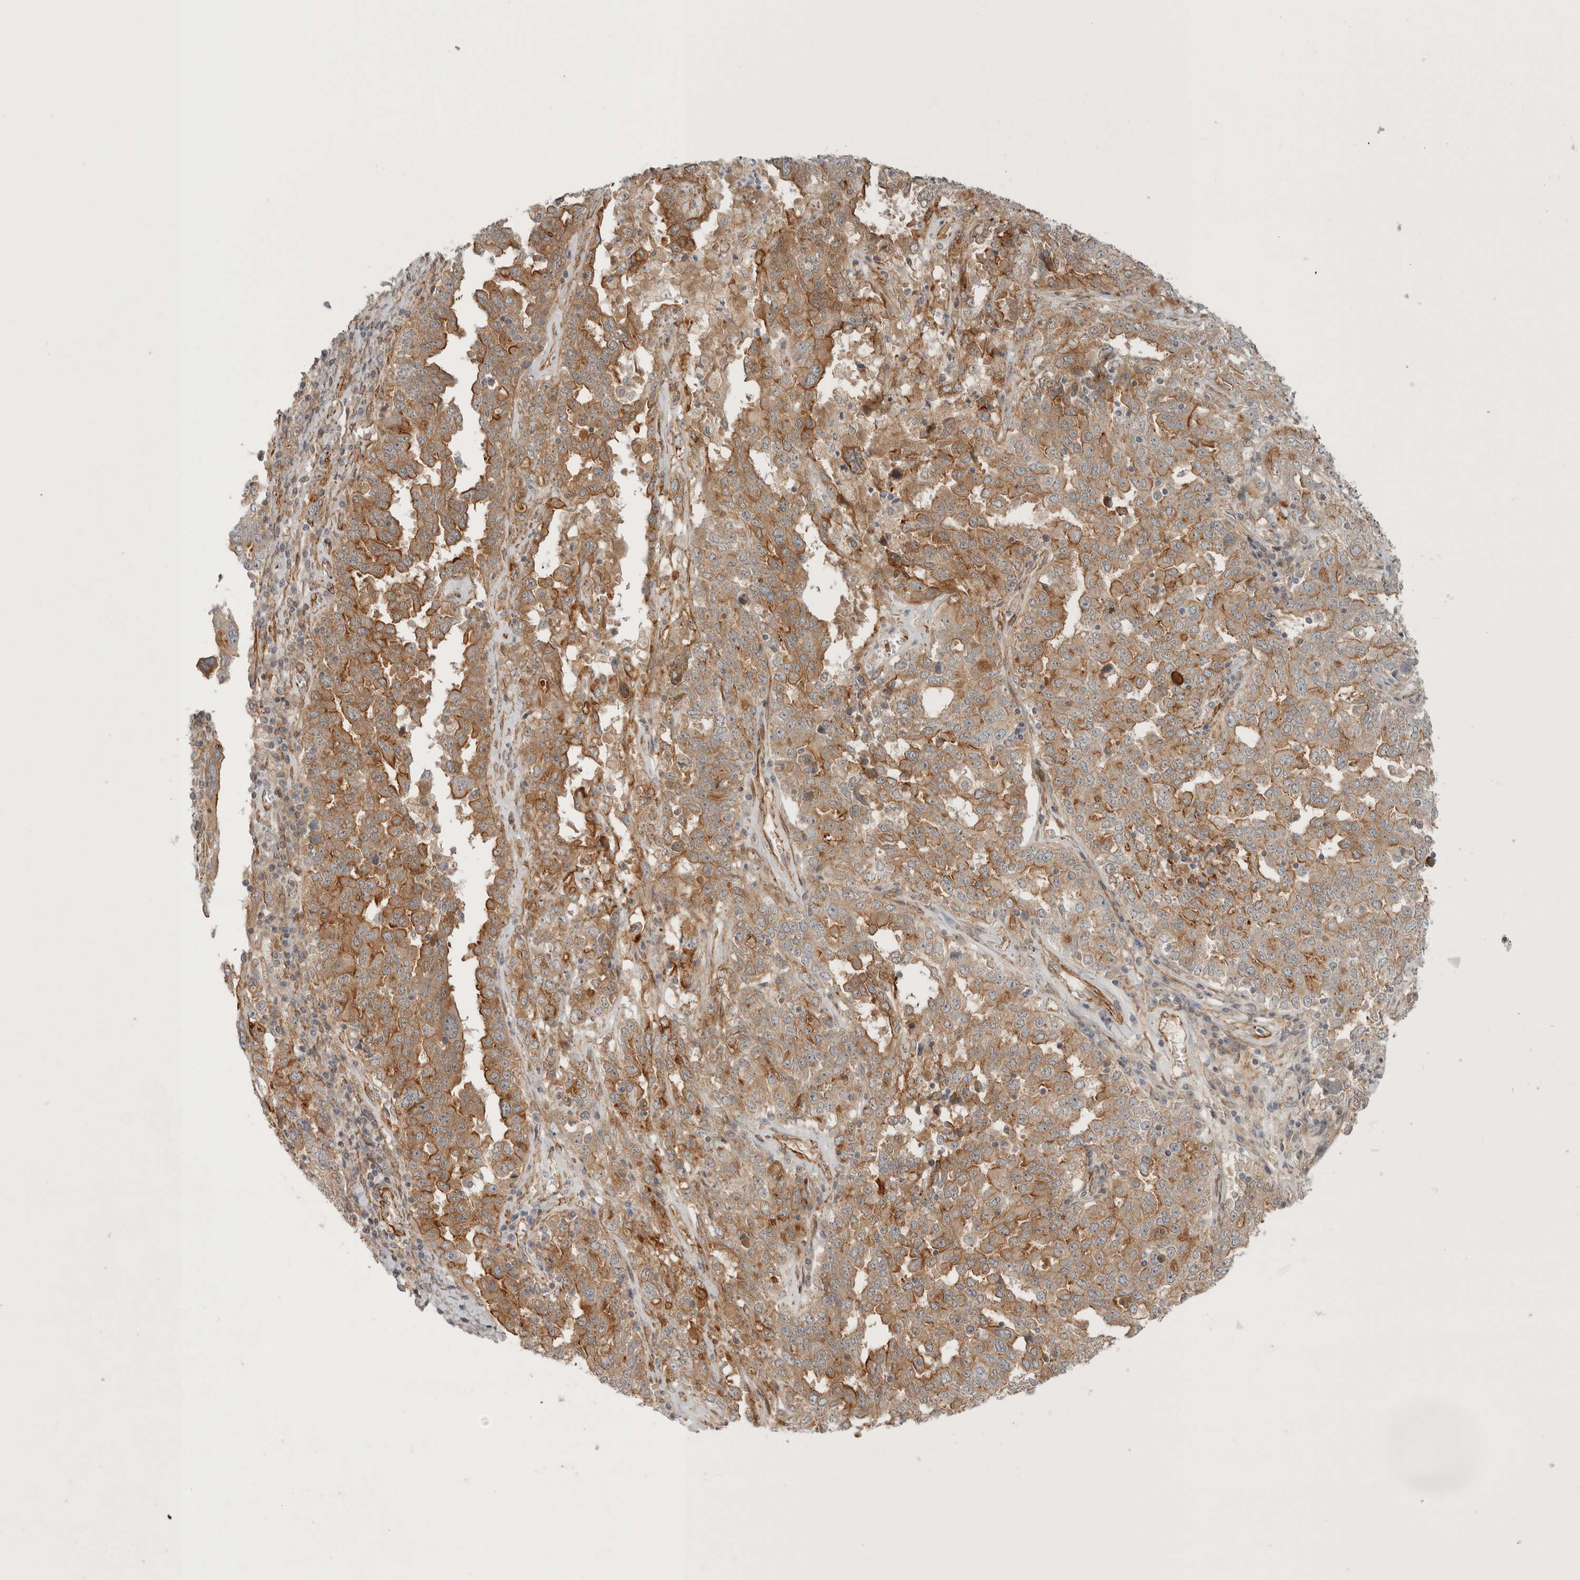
{"staining": {"intensity": "moderate", "quantity": ">75%", "location": "cytoplasmic/membranous"}, "tissue": "ovarian cancer", "cell_type": "Tumor cells", "image_type": "cancer", "snomed": [{"axis": "morphology", "description": "Carcinoma, endometroid"}, {"axis": "topography", "description": "Ovary"}], "caption": "Ovarian endometroid carcinoma stained with a protein marker shows moderate staining in tumor cells.", "gene": "LONRF1", "patient": {"sex": "female", "age": 62}}